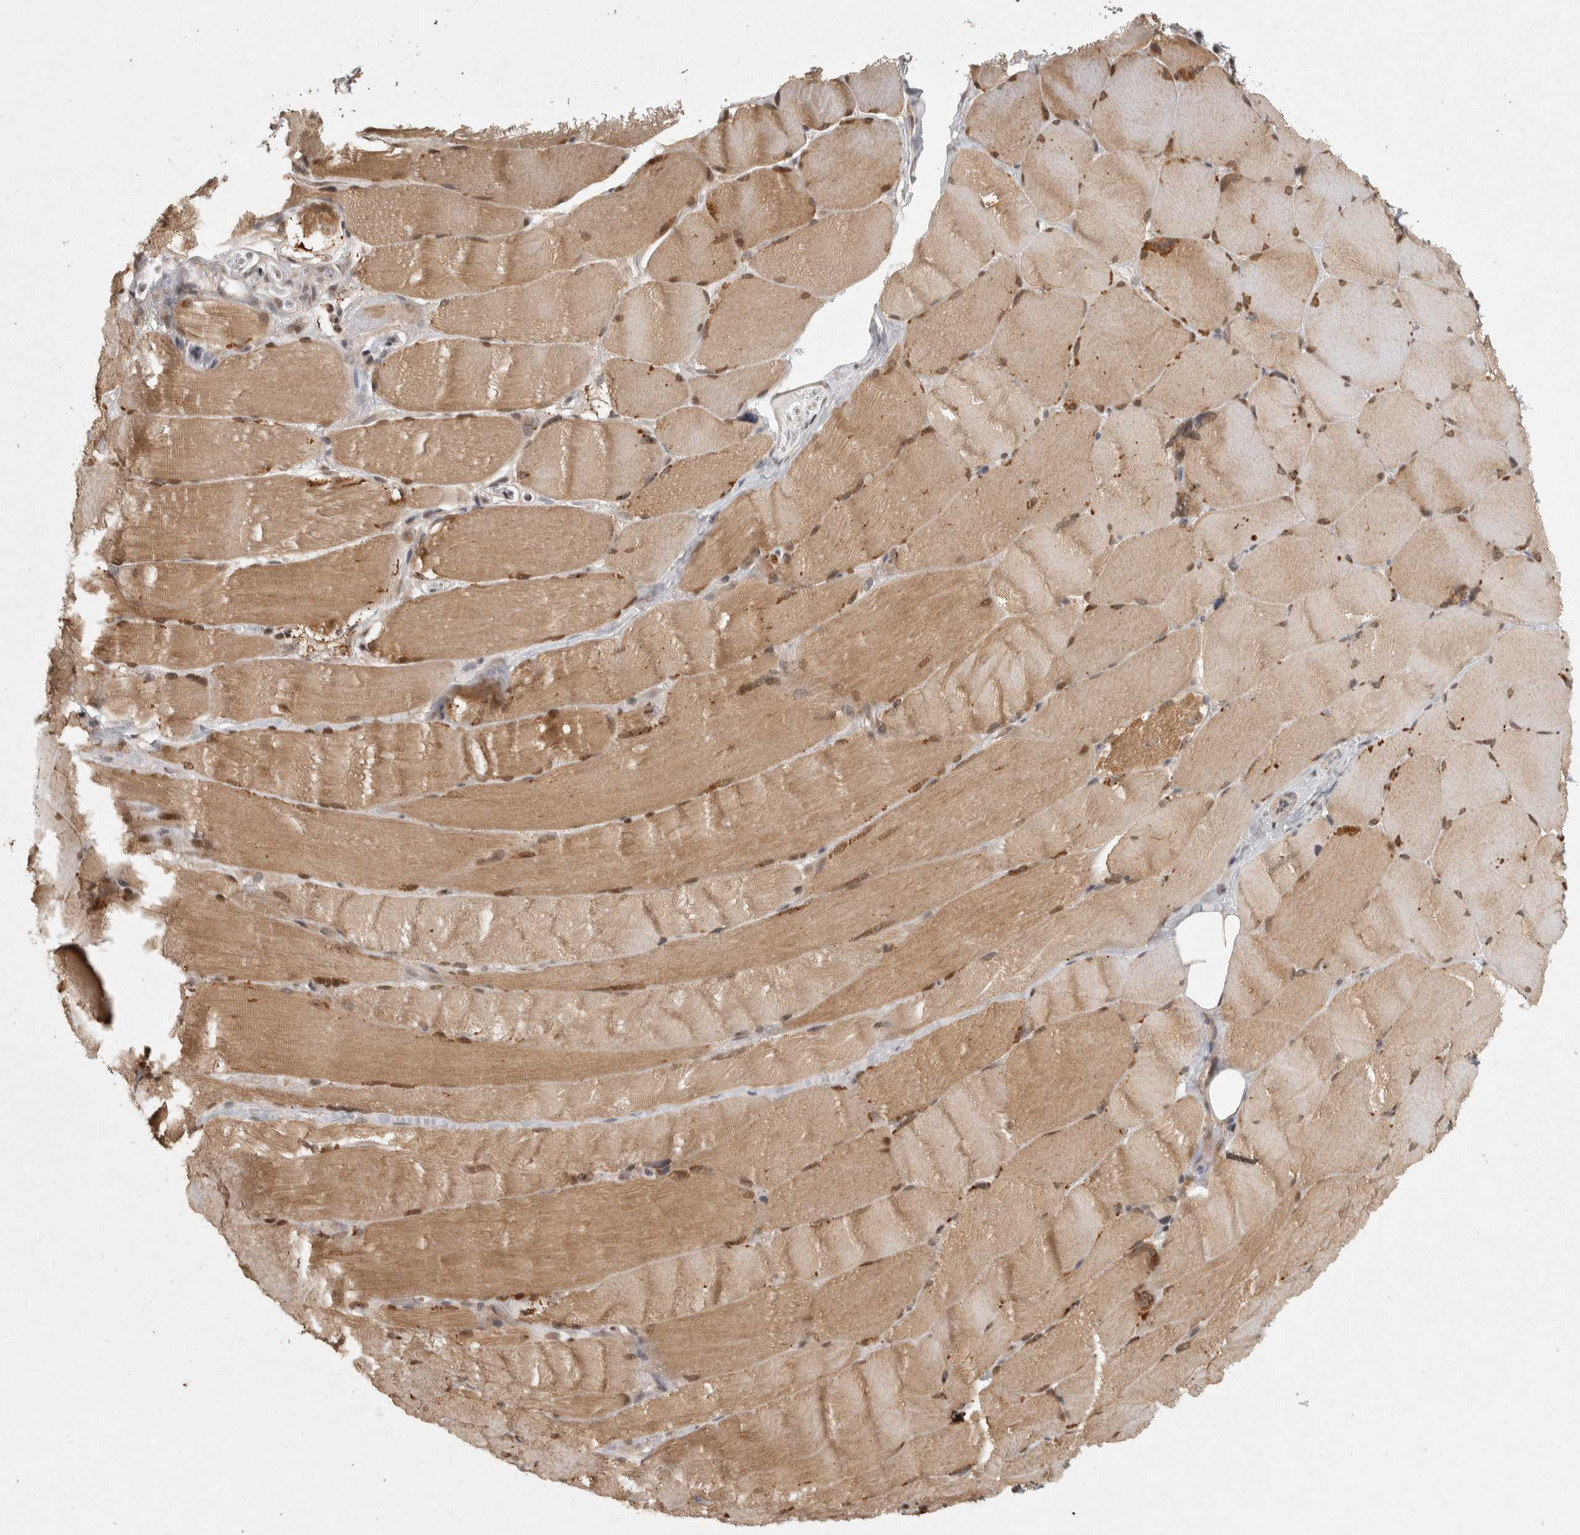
{"staining": {"intensity": "moderate", "quantity": "25%-75%", "location": "cytoplasmic/membranous,nuclear"}, "tissue": "skeletal muscle", "cell_type": "Myocytes", "image_type": "normal", "snomed": [{"axis": "morphology", "description": "Normal tissue, NOS"}, {"axis": "topography", "description": "Skin"}, {"axis": "topography", "description": "Skeletal muscle"}], "caption": "Human skeletal muscle stained with a brown dye demonstrates moderate cytoplasmic/membranous,nuclear positive positivity in about 25%-75% of myocytes.", "gene": "KDM8", "patient": {"sex": "male", "age": 83}}